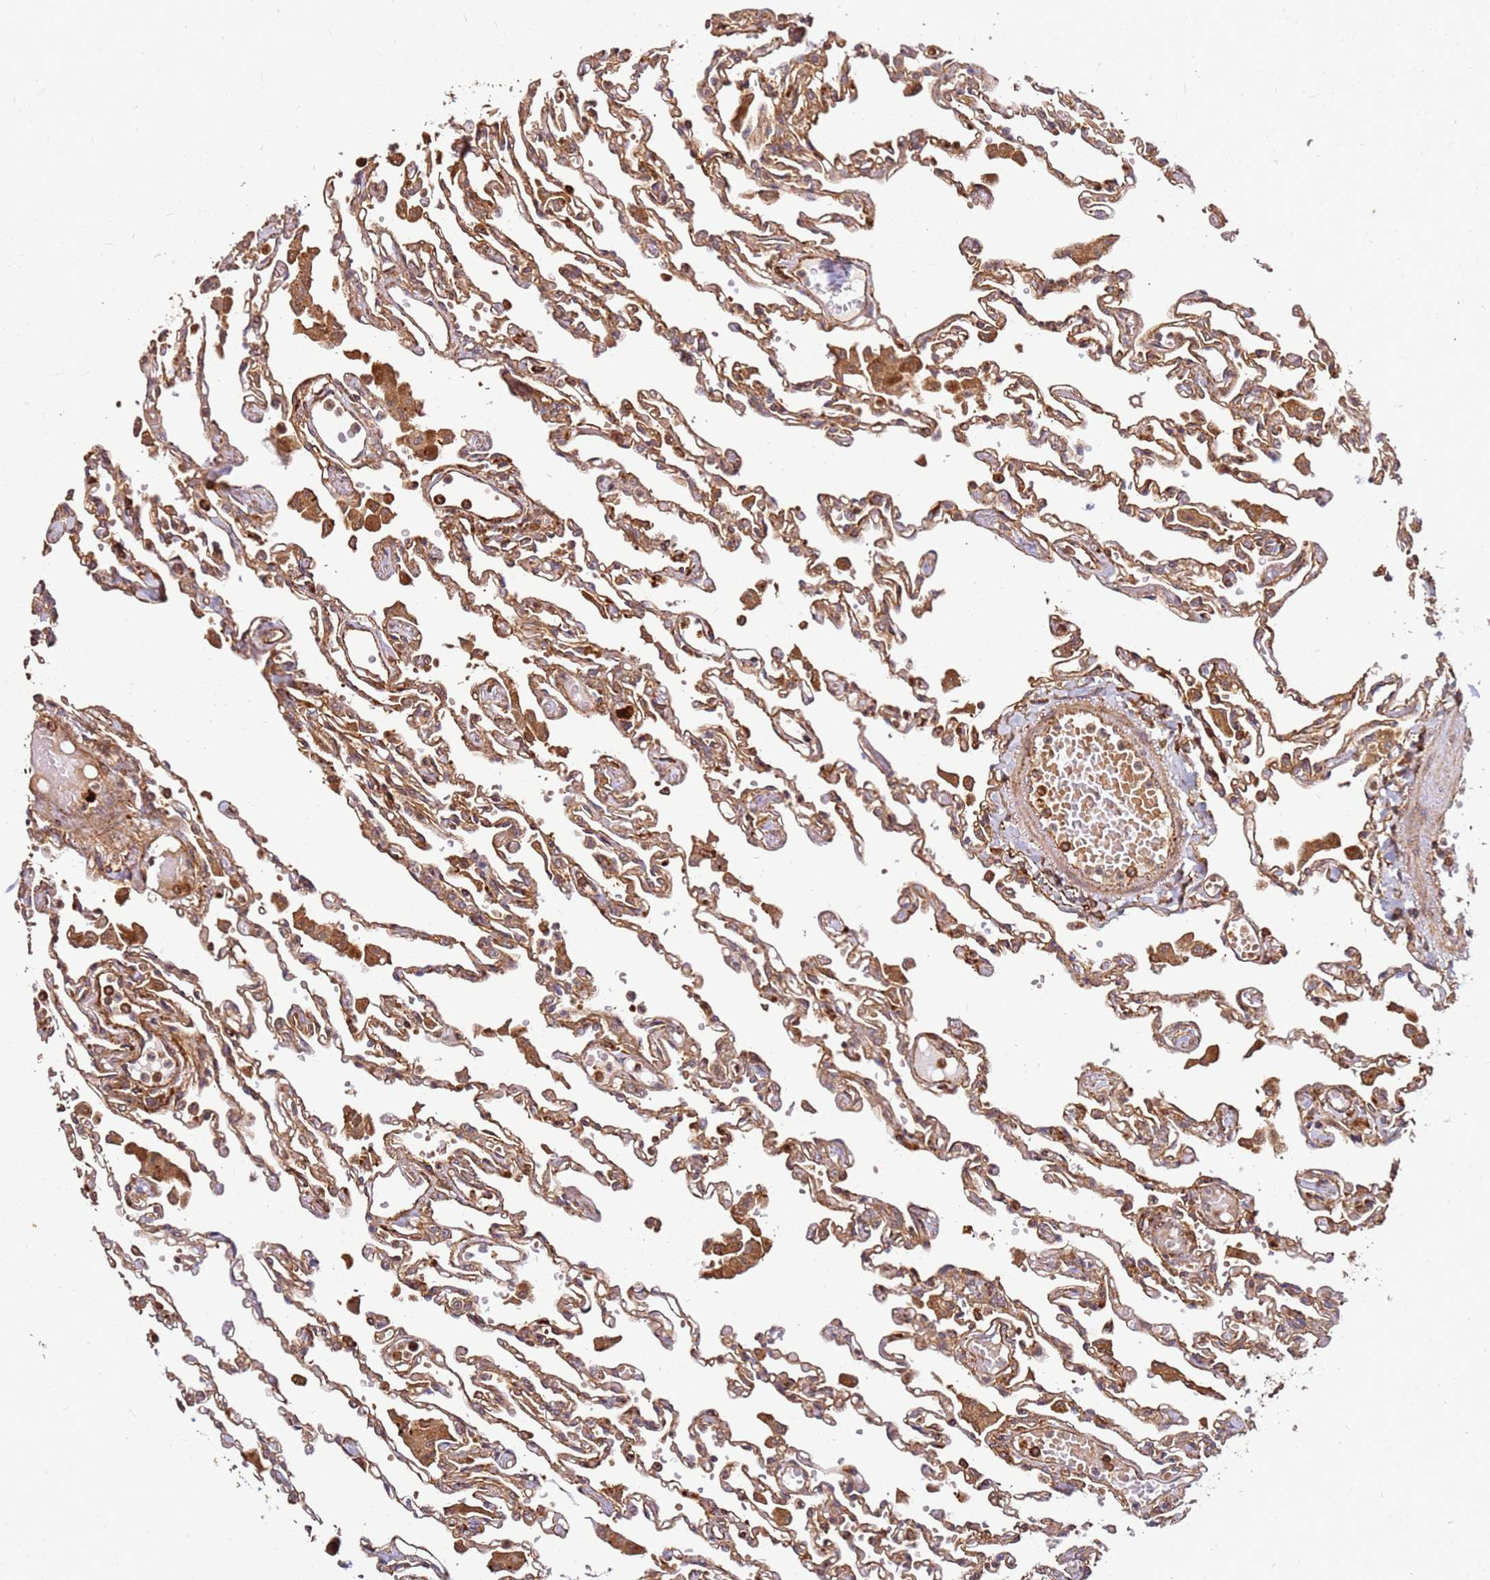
{"staining": {"intensity": "moderate", "quantity": ">75%", "location": "cytoplasmic/membranous"}, "tissue": "lung", "cell_type": "Alveolar cells", "image_type": "normal", "snomed": [{"axis": "morphology", "description": "Normal tissue, NOS"}, {"axis": "topography", "description": "Bronchus"}, {"axis": "topography", "description": "Lung"}], "caption": "This micrograph demonstrates IHC staining of unremarkable human lung, with medium moderate cytoplasmic/membranous positivity in about >75% of alveolar cells.", "gene": "DVL3", "patient": {"sex": "female", "age": 49}}